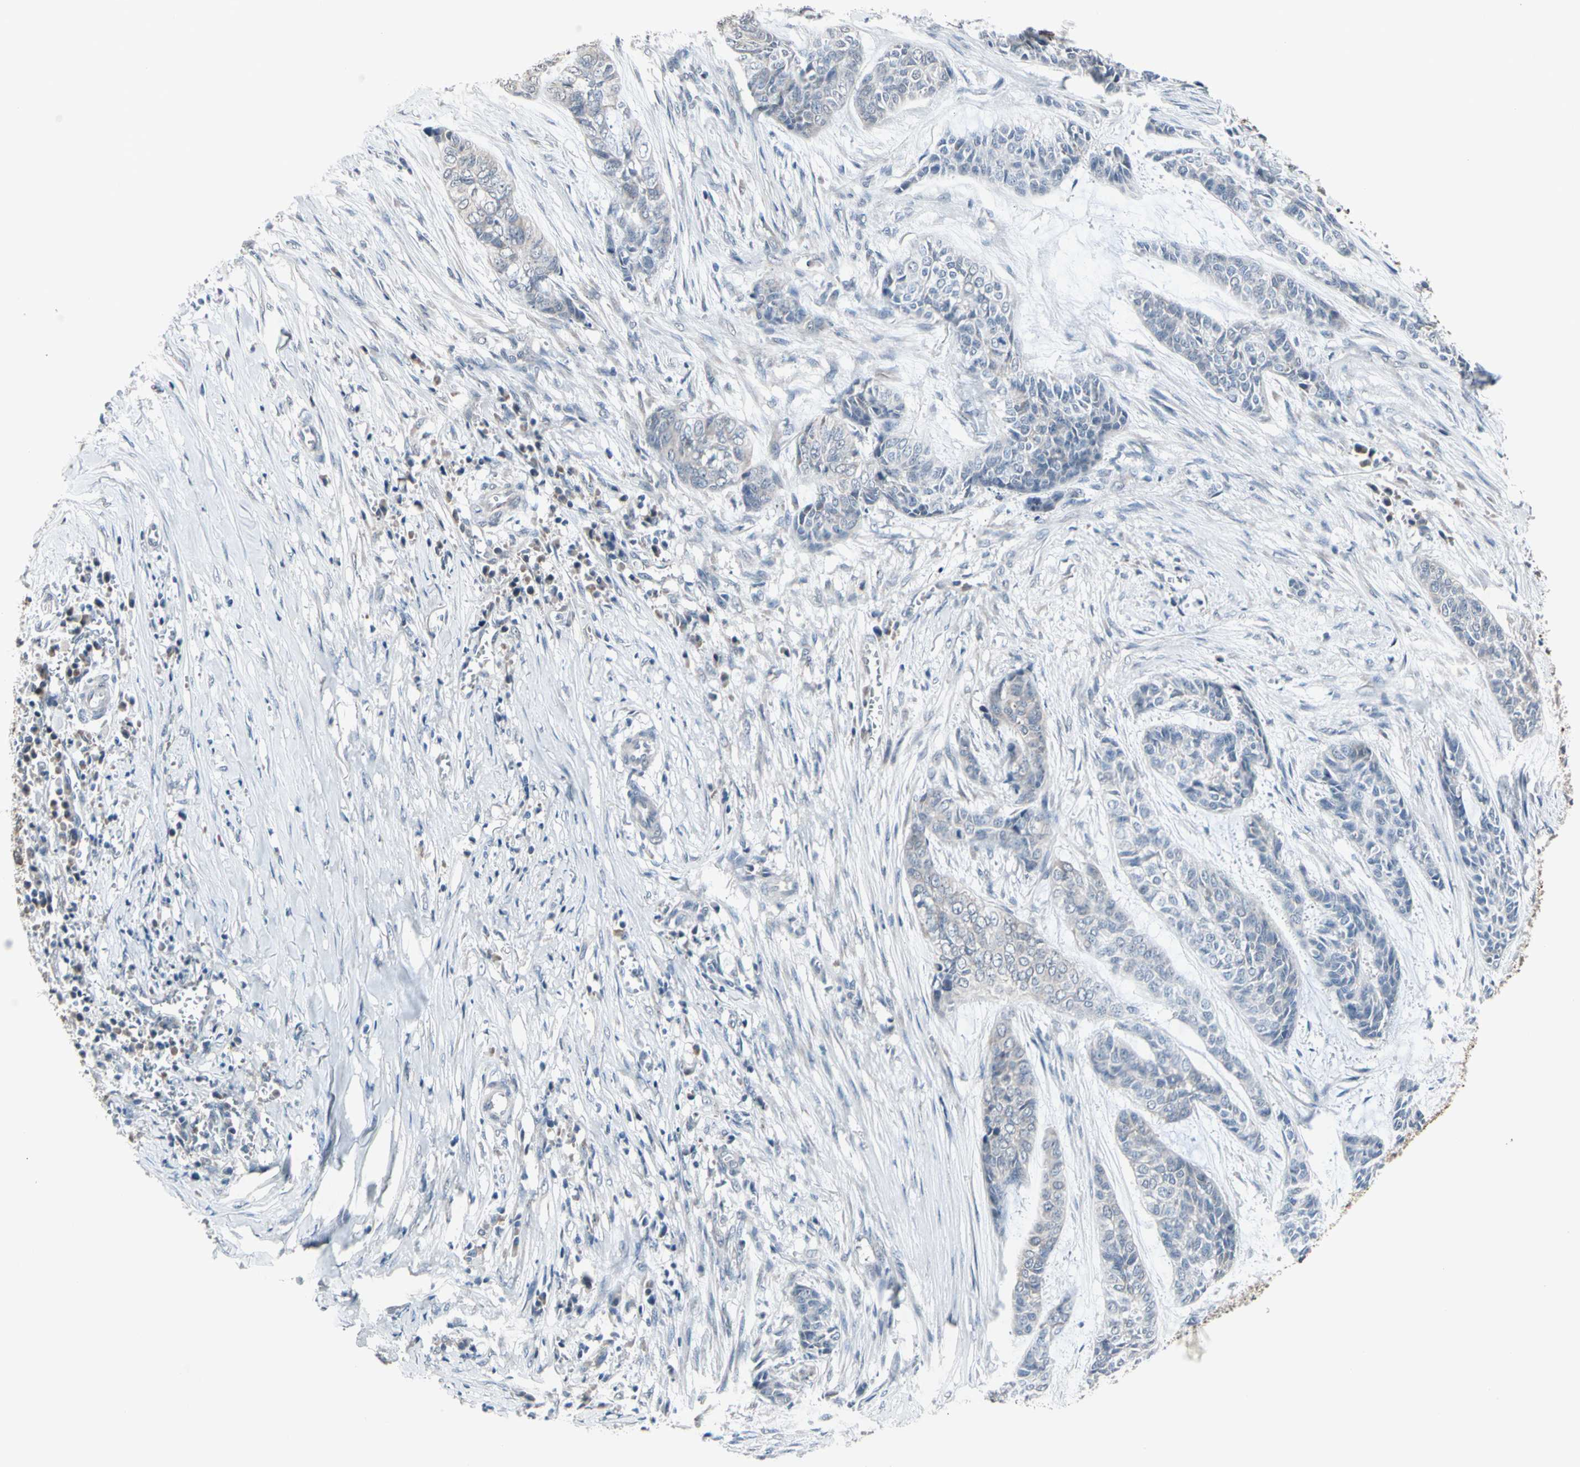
{"staining": {"intensity": "negative", "quantity": "none", "location": "none"}, "tissue": "skin cancer", "cell_type": "Tumor cells", "image_type": "cancer", "snomed": [{"axis": "morphology", "description": "Basal cell carcinoma"}, {"axis": "topography", "description": "Skin"}], "caption": "There is no significant positivity in tumor cells of skin cancer.", "gene": "SV2A", "patient": {"sex": "female", "age": 64}}